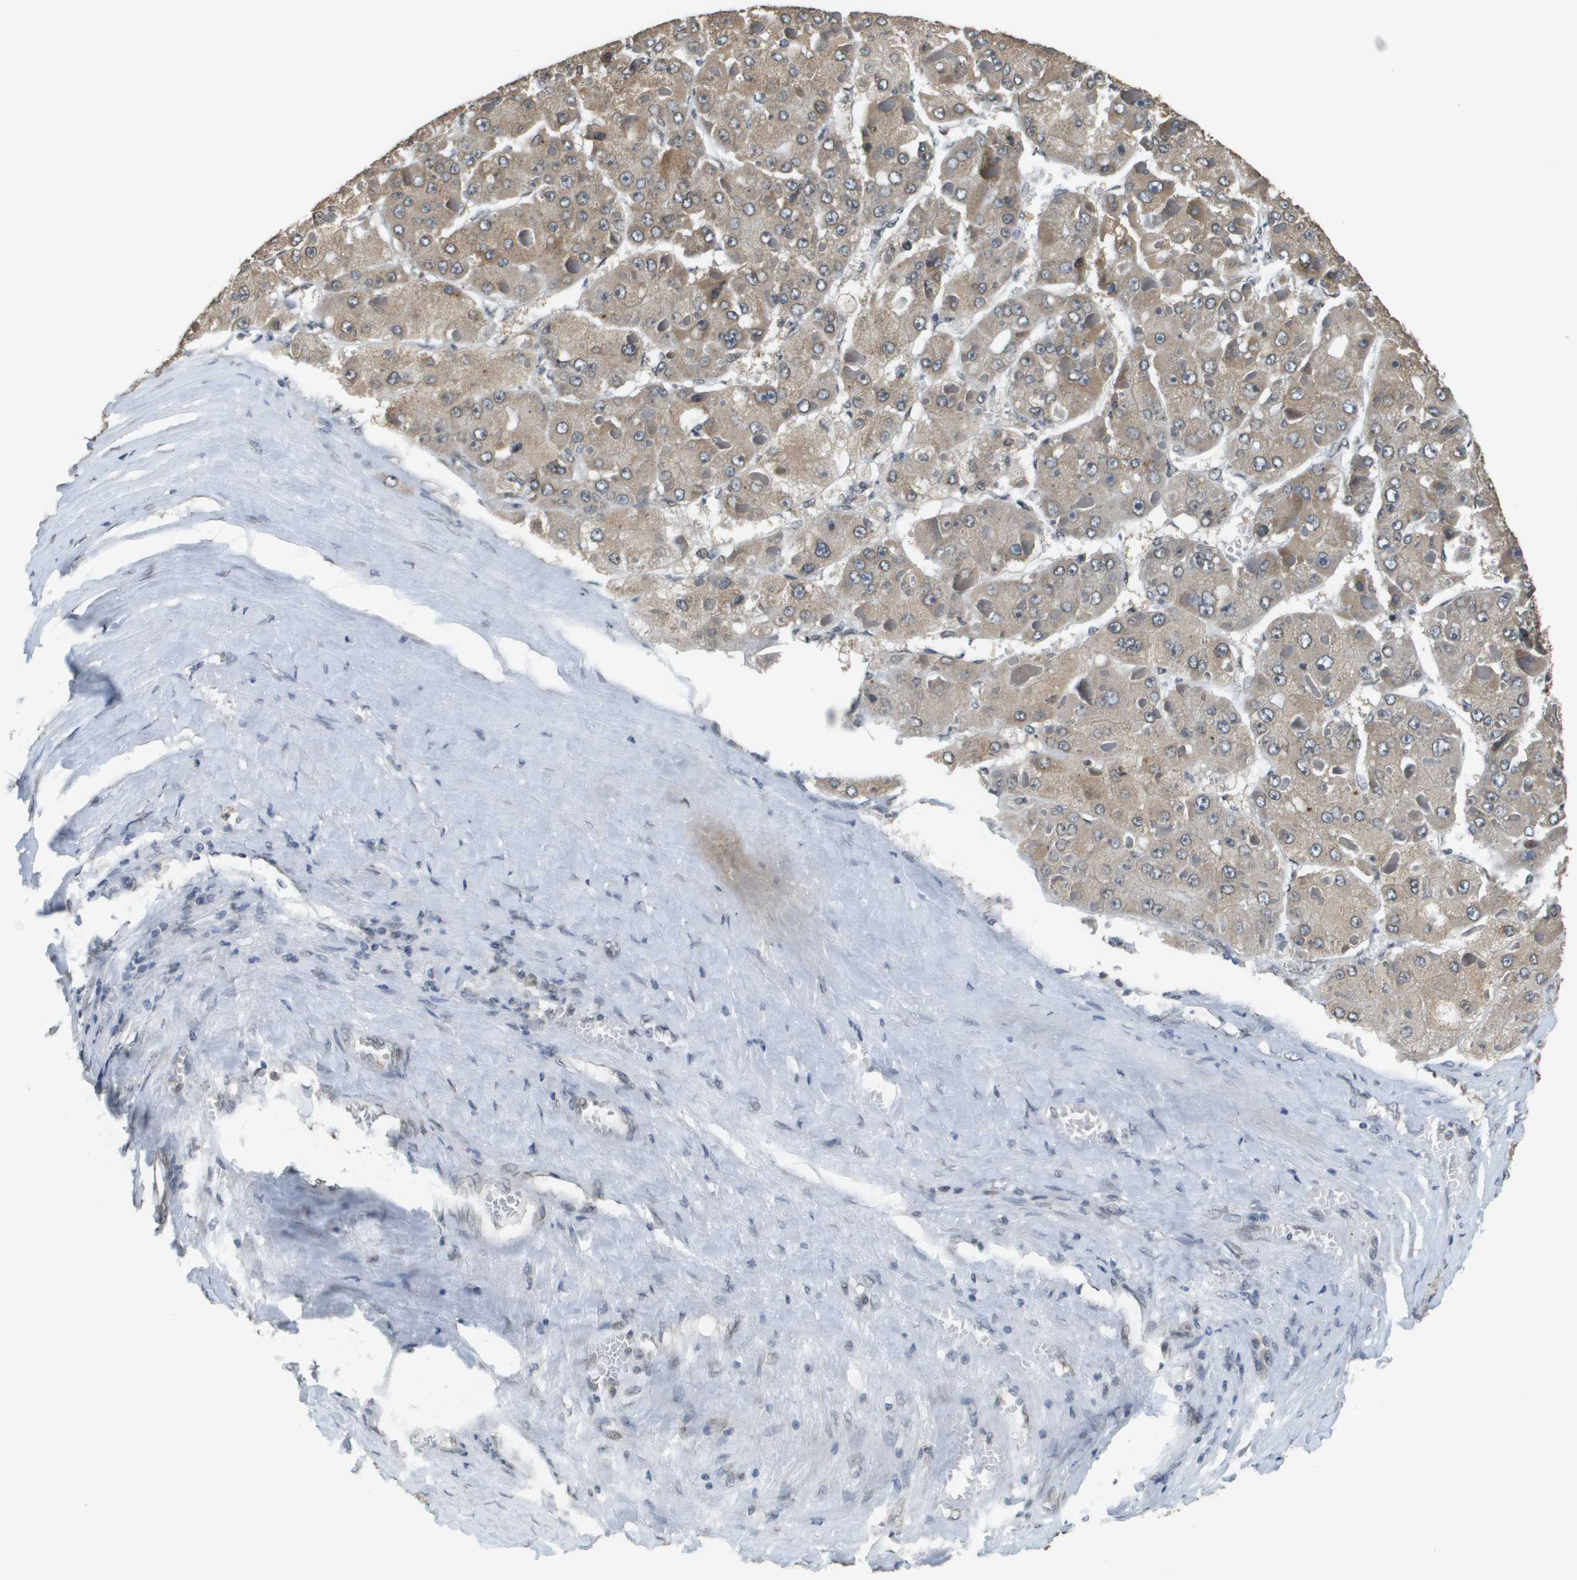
{"staining": {"intensity": "weak", "quantity": ">75%", "location": "cytoplasmic/membranous"}, "tissue": "liver cancer", "cell_type": "Tumor cells", "image_type": "cancer", "snomed": [{"axis": "morphology", "description": "Carcinoma, Hepatocellular, NOS"}, {"axis": "topography", "description": "Liver"}], "caption": "DAB (3,3'-diaminobenzidine) immunohistochemical staining of liver cancer exhibits weak cytoplasmic/membranous protein staining in about >75% of tumor cells.", "gene": "FANCC", "patient": {"sex": "female", "age": 73}}